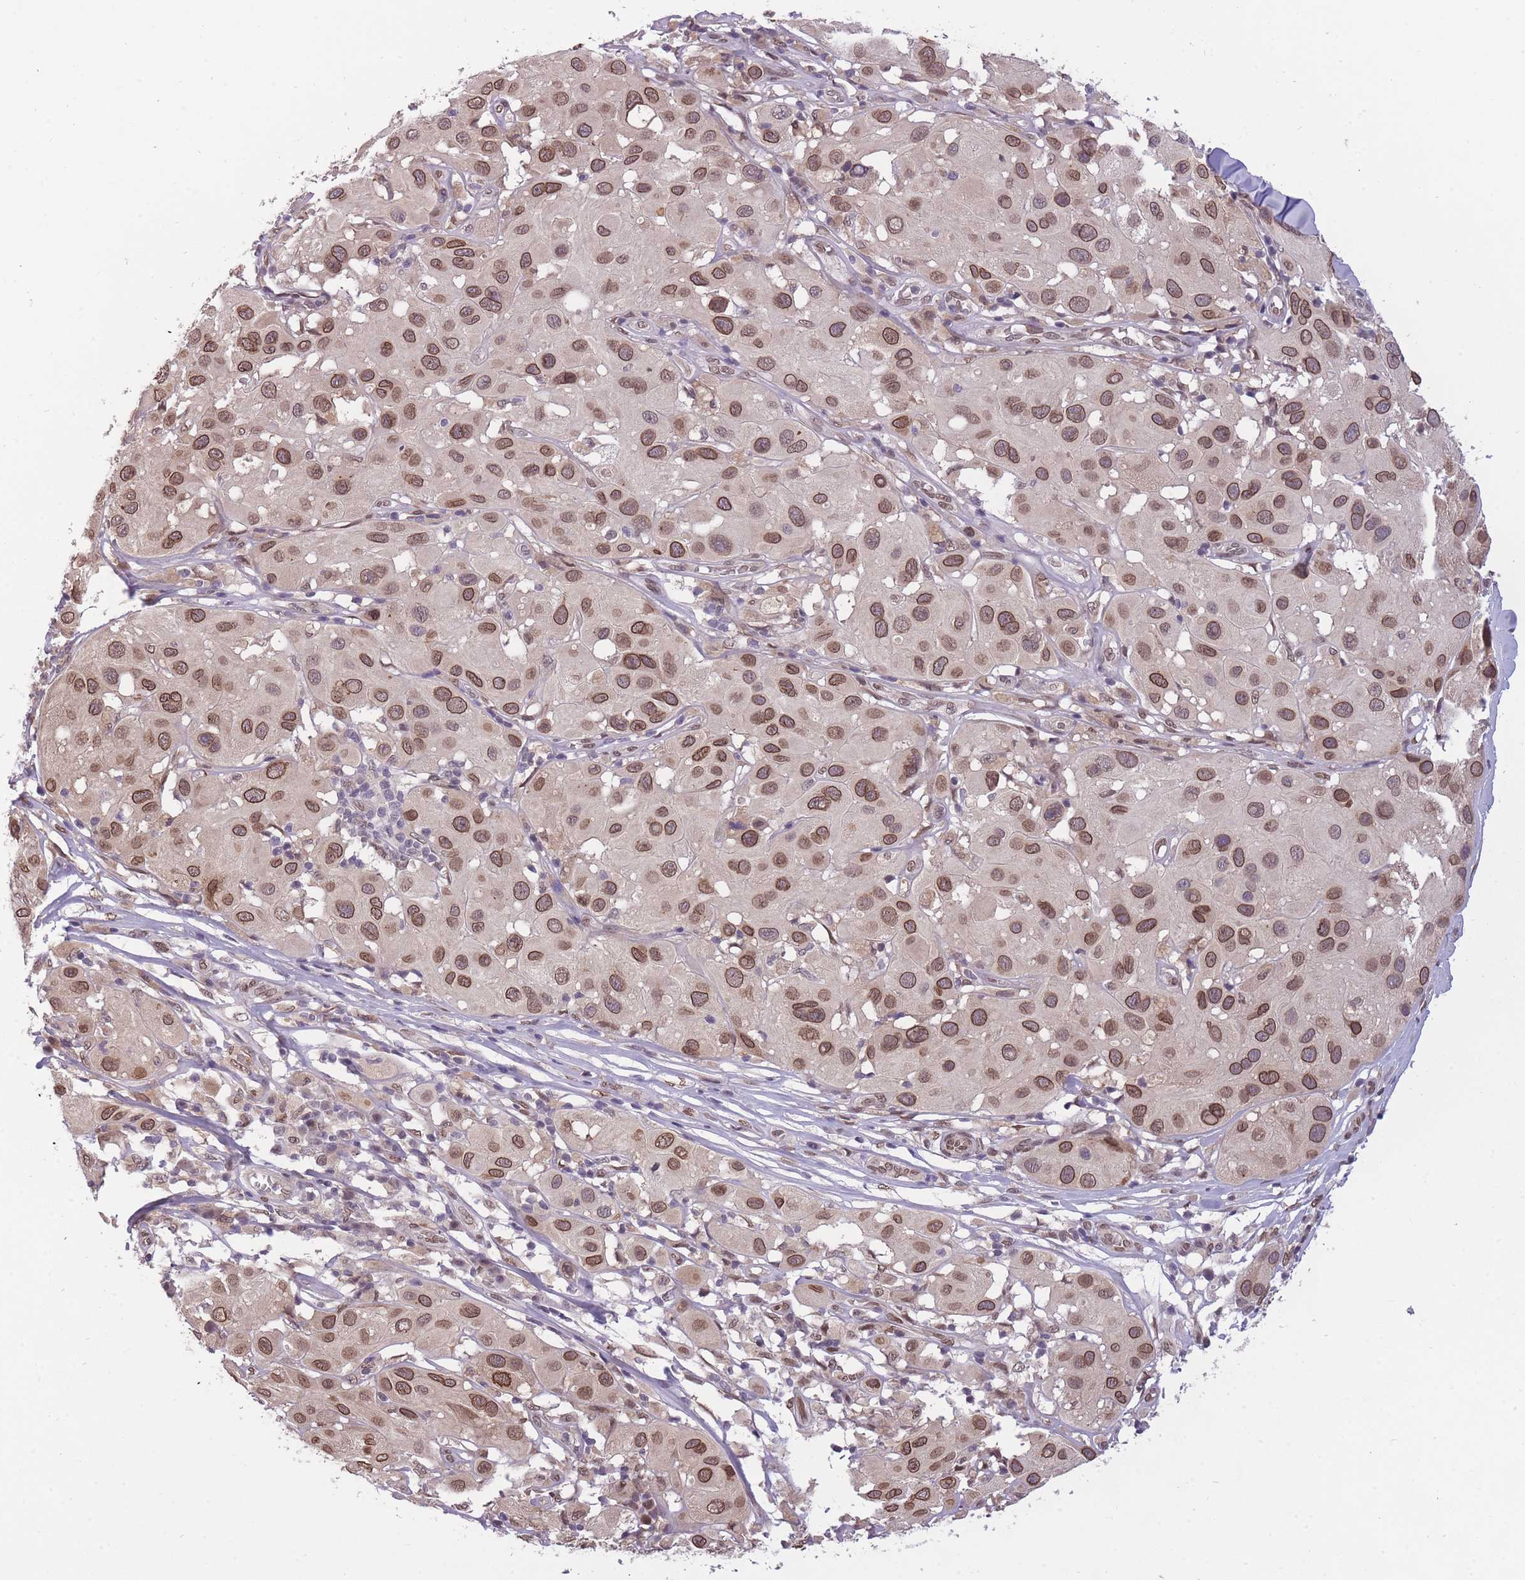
{"staining": {"intensity": "moderate", "quantity": ">75%", "location": "cytoplasmic/membranous,nuclear"}, "tissue": "melanoma", "cell_type": "Tumor cells", "image_type": "cancer", "snomed": [{"axis": "morphology", "description": "Malignant melanoma, Metastatic site"}, {"axis": "topography", "description": "Skin"}], "caption": "Protein staining demonstrates moderate cytoplasmic/membranous and nuclear expression in approximately >75% of tumor cells in malignant melanoma (metastatic site). The protein is stained brown, and the nuclei are stained in blue (DAB IHC with brightfield microscopy, high magnification).", "gene": "CDIP1", "patient": {"sex": "male", "age": 41}}